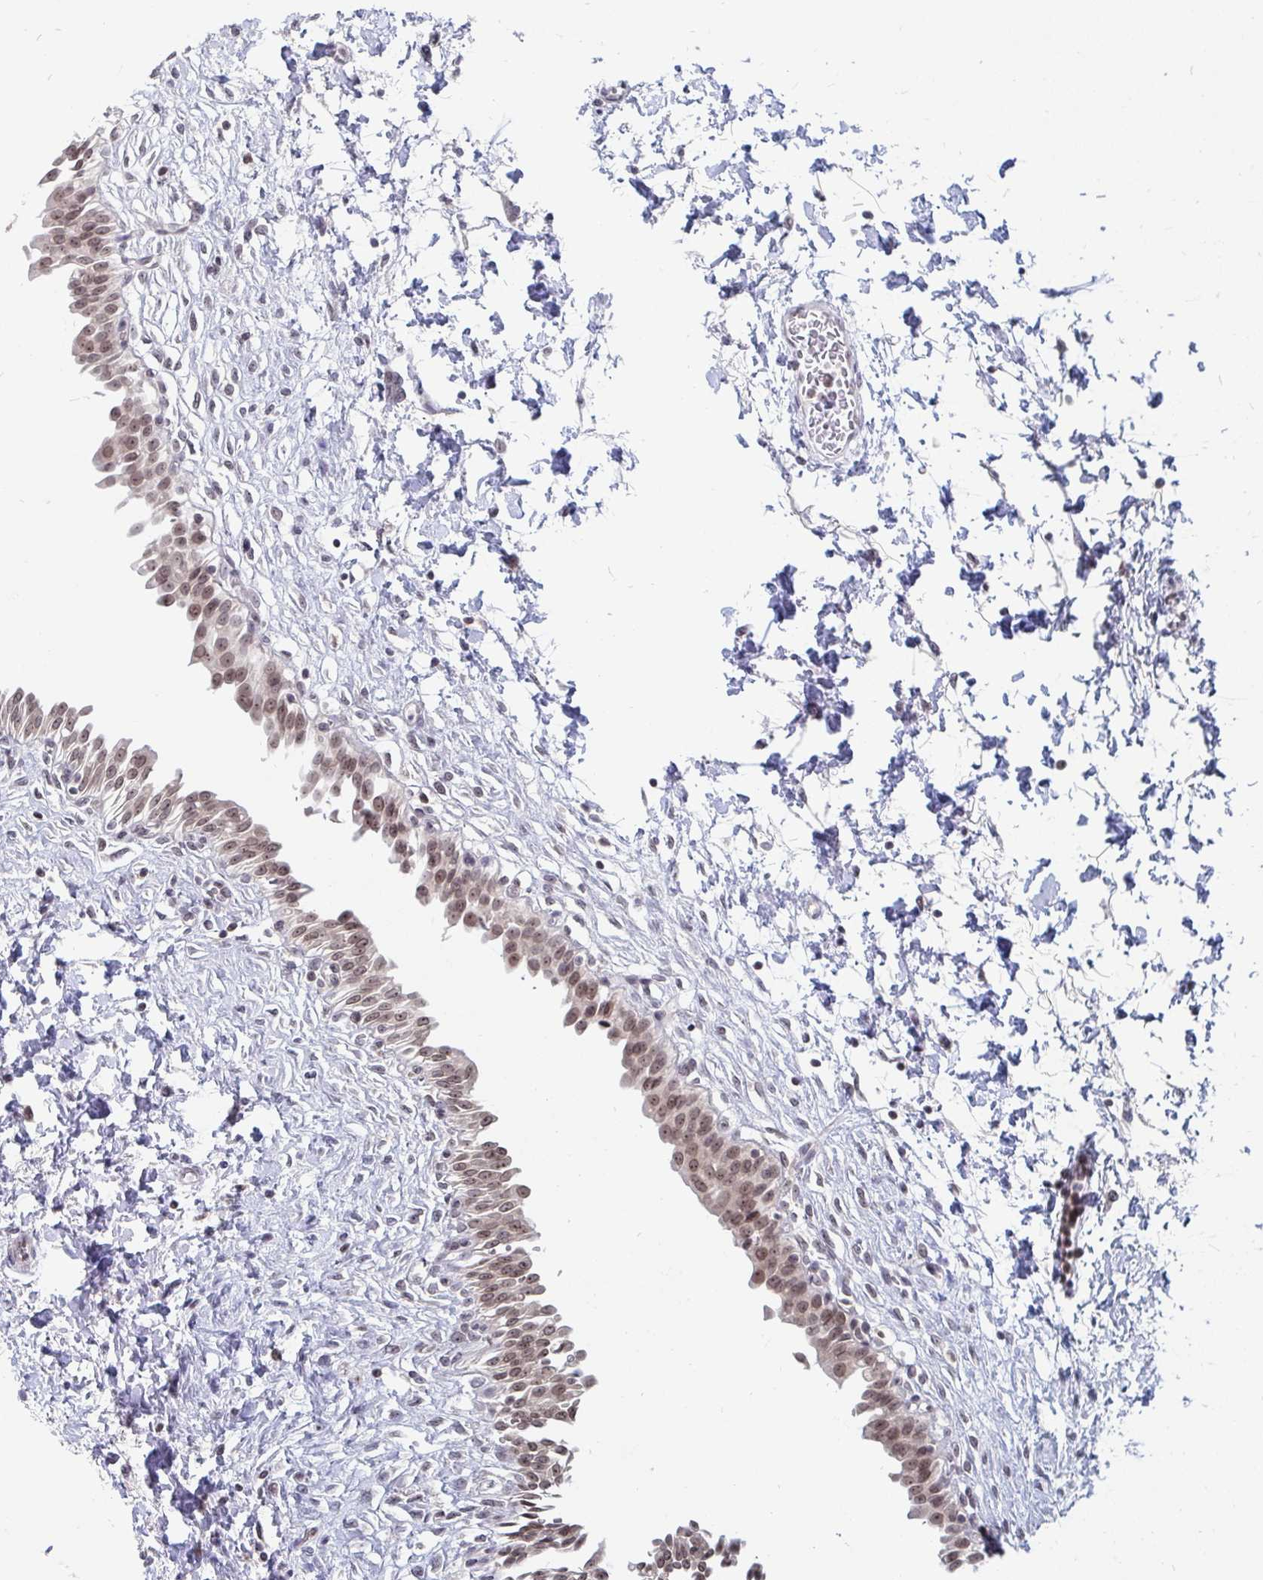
{"staining": {"intensity": "moderate", "quantity": ">75%", "location": "nuclear"}, "tissue": "urinary bladder", "cell_type": "Urothelial cells", "image_type": "normal", "snomed": [{"axis": "morphology", "description": "Normal tissue, NOS"}, {"axis": "topography", "description": "Urinary bladder"}], "caption": "Human urinary bladder stained with a brown dye demonstrates moderate nuclear positive positivity in approximately >75% of urothelial cells.", "gene": "TRIP12", "patient": {"sex": "male", "age": 37}}